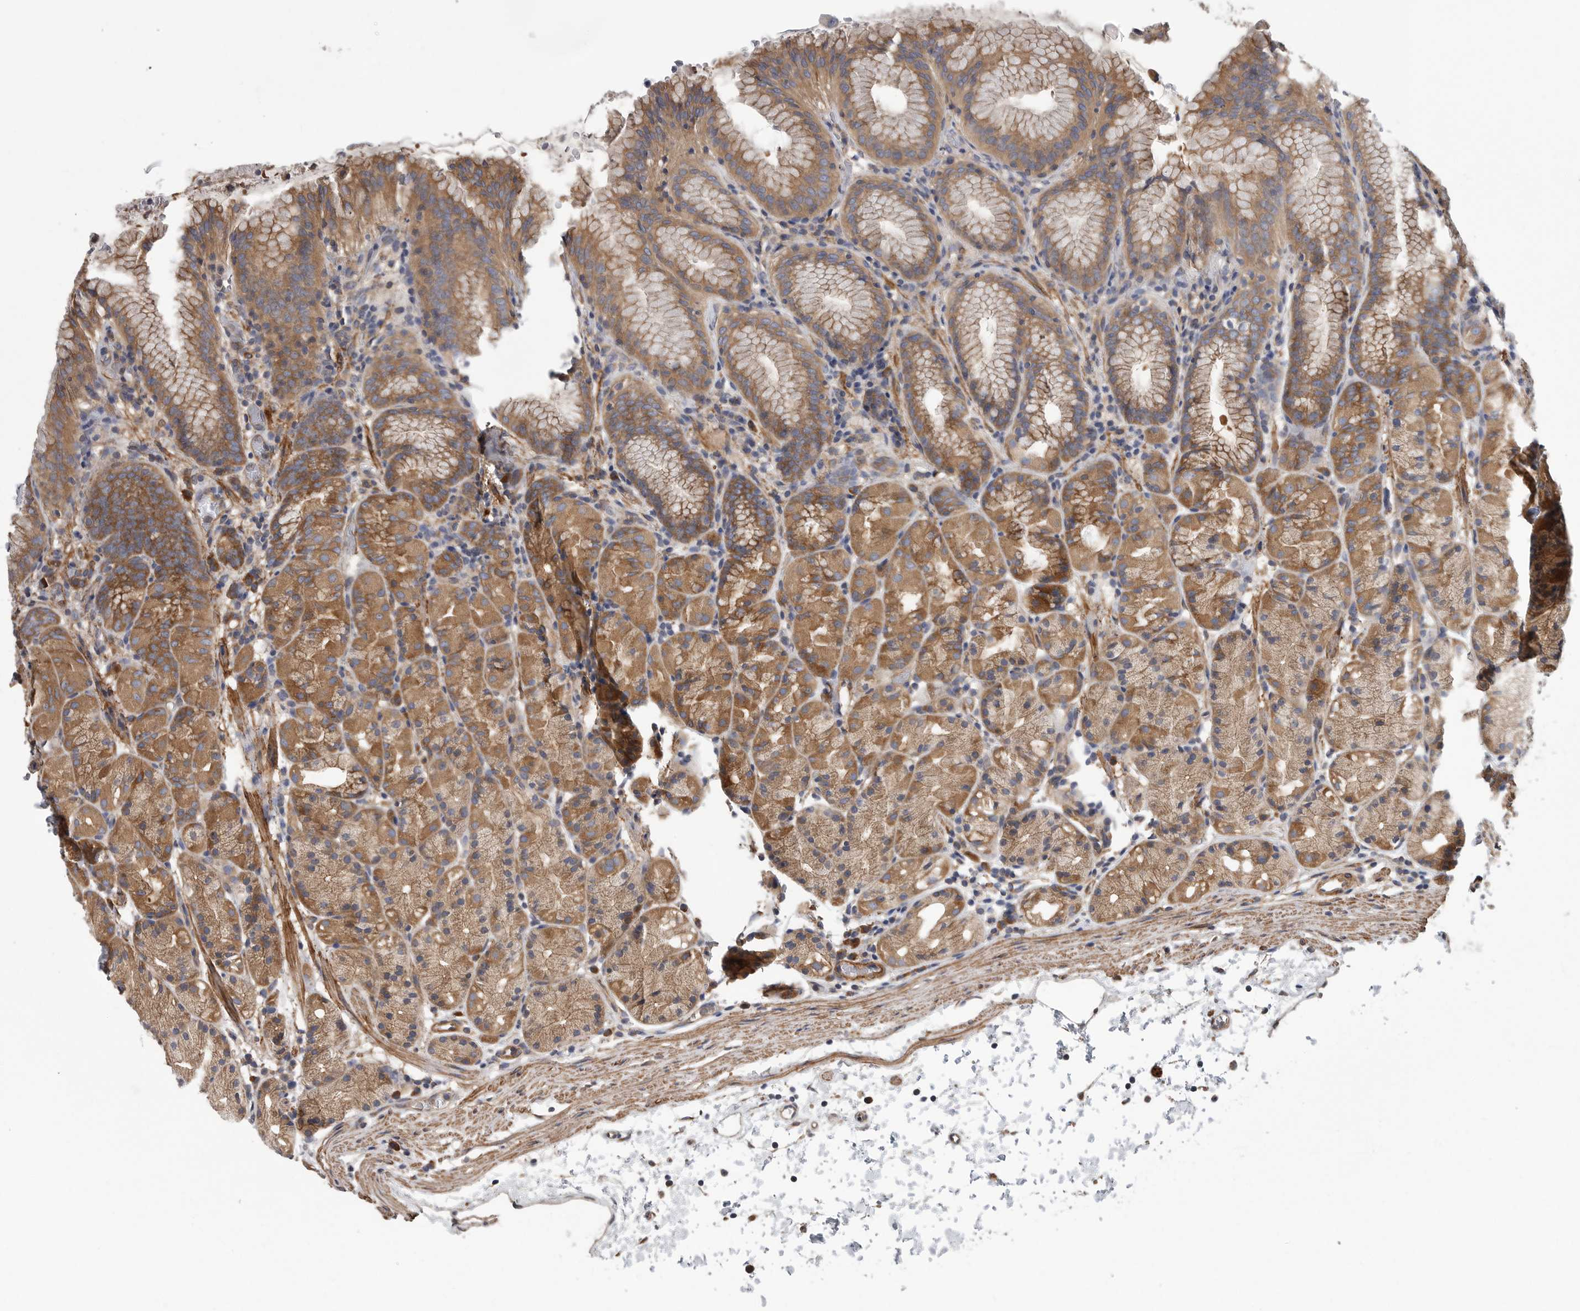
{"staining": {"intensity": "moderate", "quantity": ">75%", "location": "cytoplasmic/membranous"}, "tissue": "stomach", "cell_type": "Glandular cells", "image_type": "normal", "snomed": [{"axis": "morphology", "description": "Normal tissue, NOS"}, {"axis": "topography", "description": "Stomach, upper"}], "caption": "An image of human stomach stained for a protein displays moderate cytoplasmic/membranous brown staining in glandular cells.", "gene": "OXR1", "patient": {"sex": "male", "age": 48}}